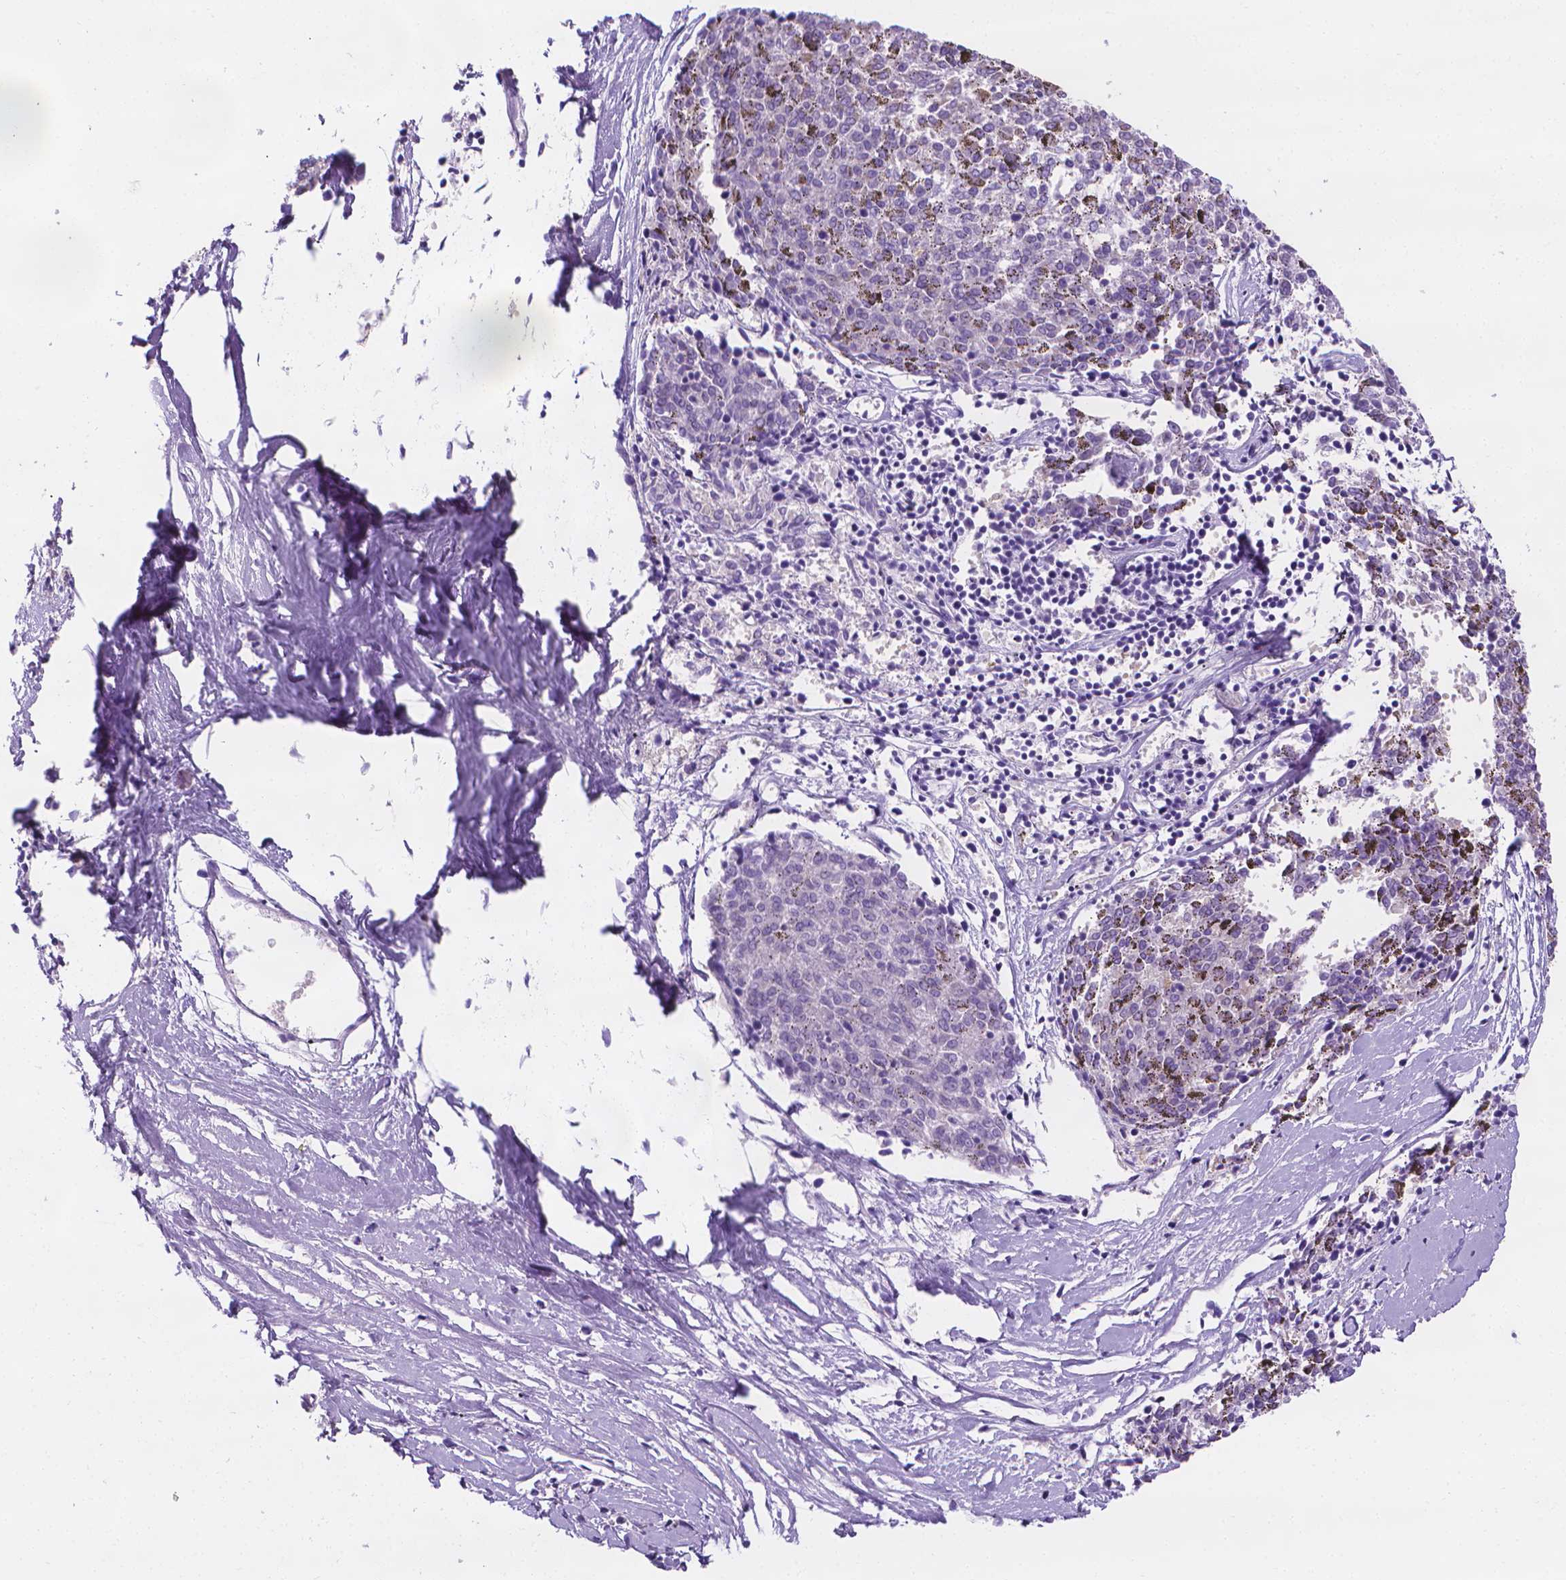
{"staining": {"intensity": "negative", "quantity": "none", "location": "none"}, "tissue": "melanoma", "cell_type": "Tumor cells", "image_type": "cancer", "snomed": [{"axis": "morphology", "description": "Malignant melanoma, NOS"}, {"axis": "topography", "description": "Skin"}], "caption": "An image of melanoma stained for a protein shows no brown staining in tumor cells.", "gene": "FASN", "patient": {"sex": "female", "age": 72}}